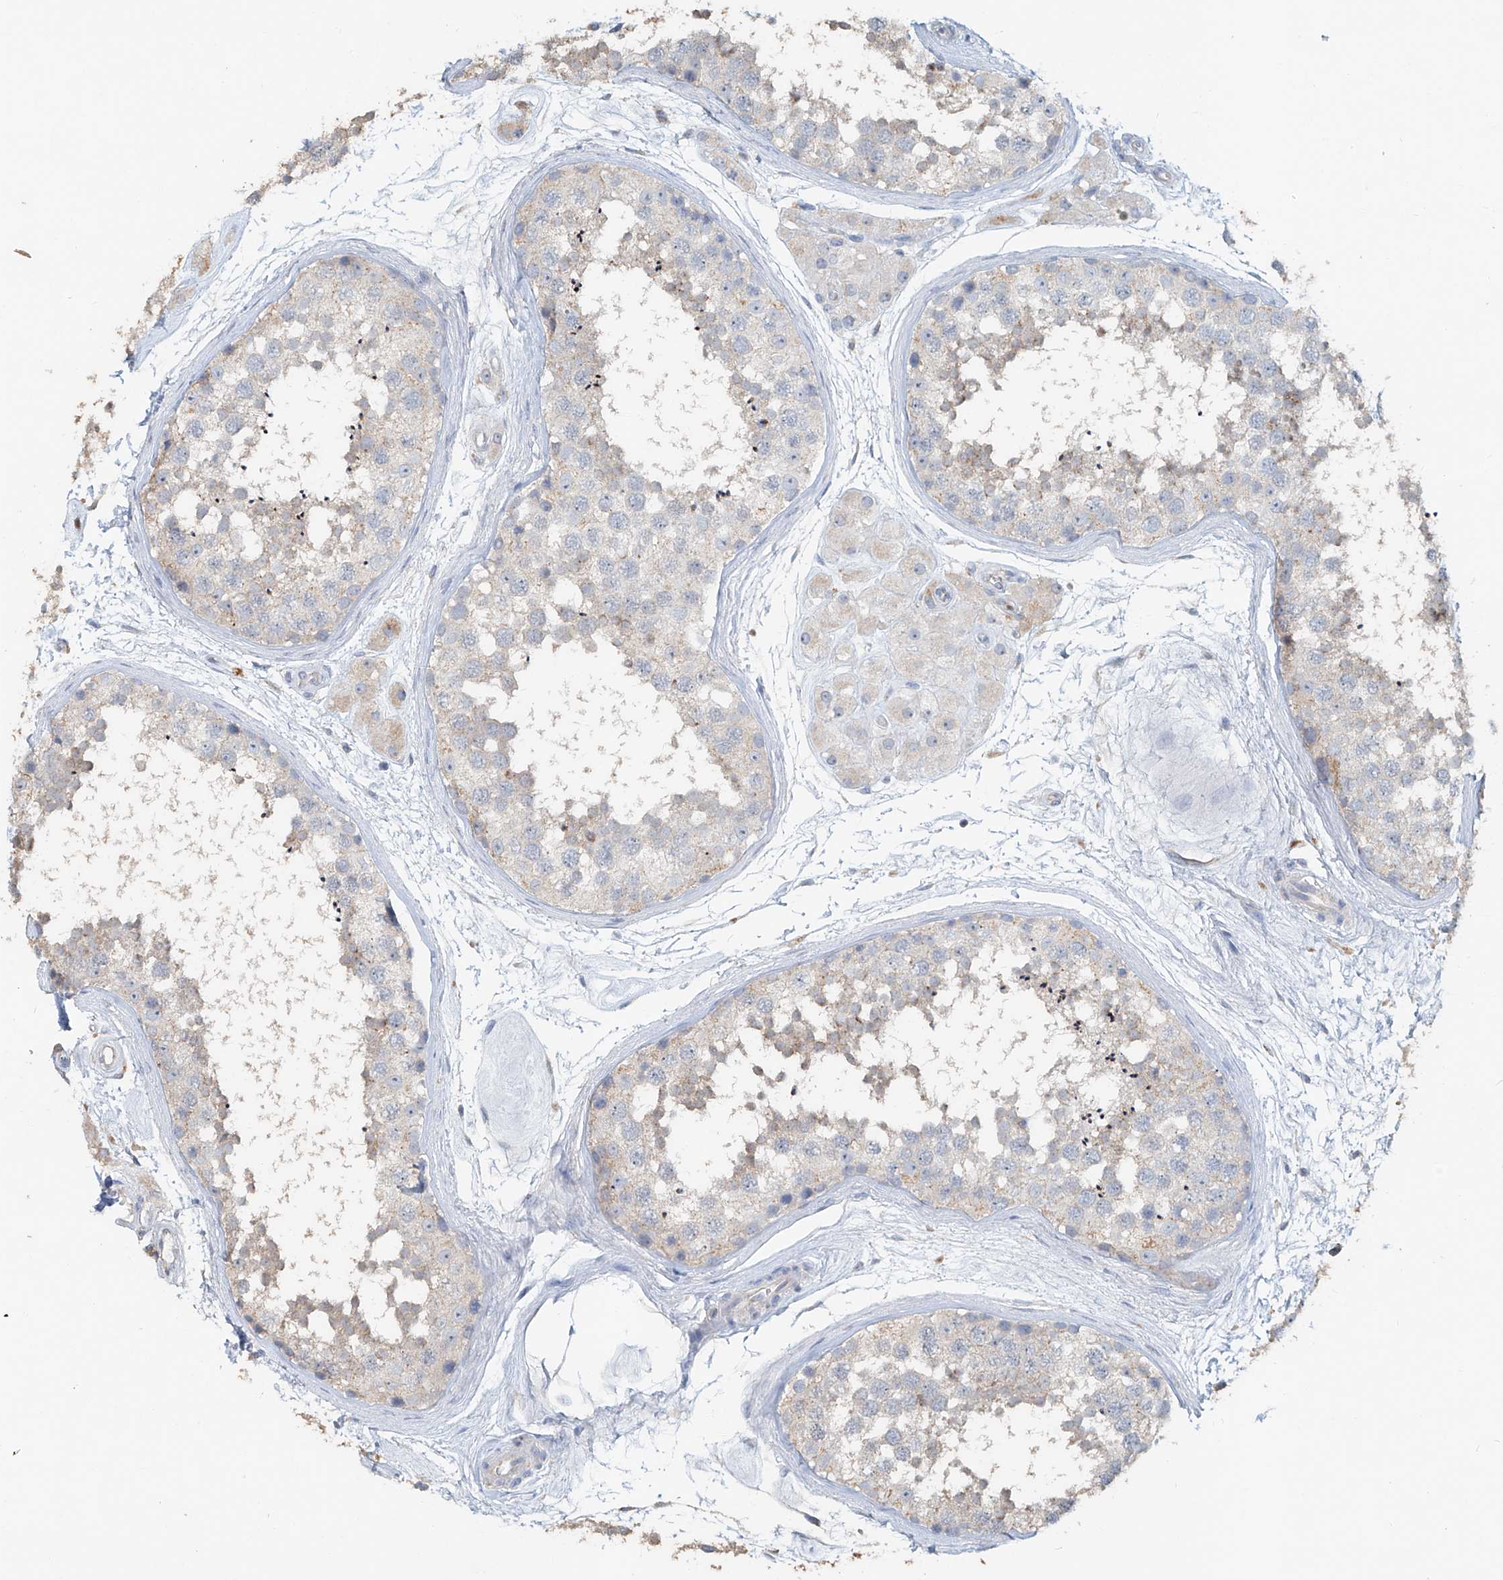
{"staining": {"intensity": "weak", "quantity": "<25%", "location": "cytoplasmic/membranous"}, "tissue": "testis", "cell_type": "Cells in seminiferous ducts", "image_type": "normal", "snomed": [{"axis": "morphology", "description": "Normal tissue, NOS"}, {"axis": "topography", "description": "Testis"}], "caption": "DAB immunohistochemical staining of benign testis exhibits no significant expression in cells in seminiferous ducts.", "gene": "TRIM47", "patient": {"sex": "male", "age": 56}}